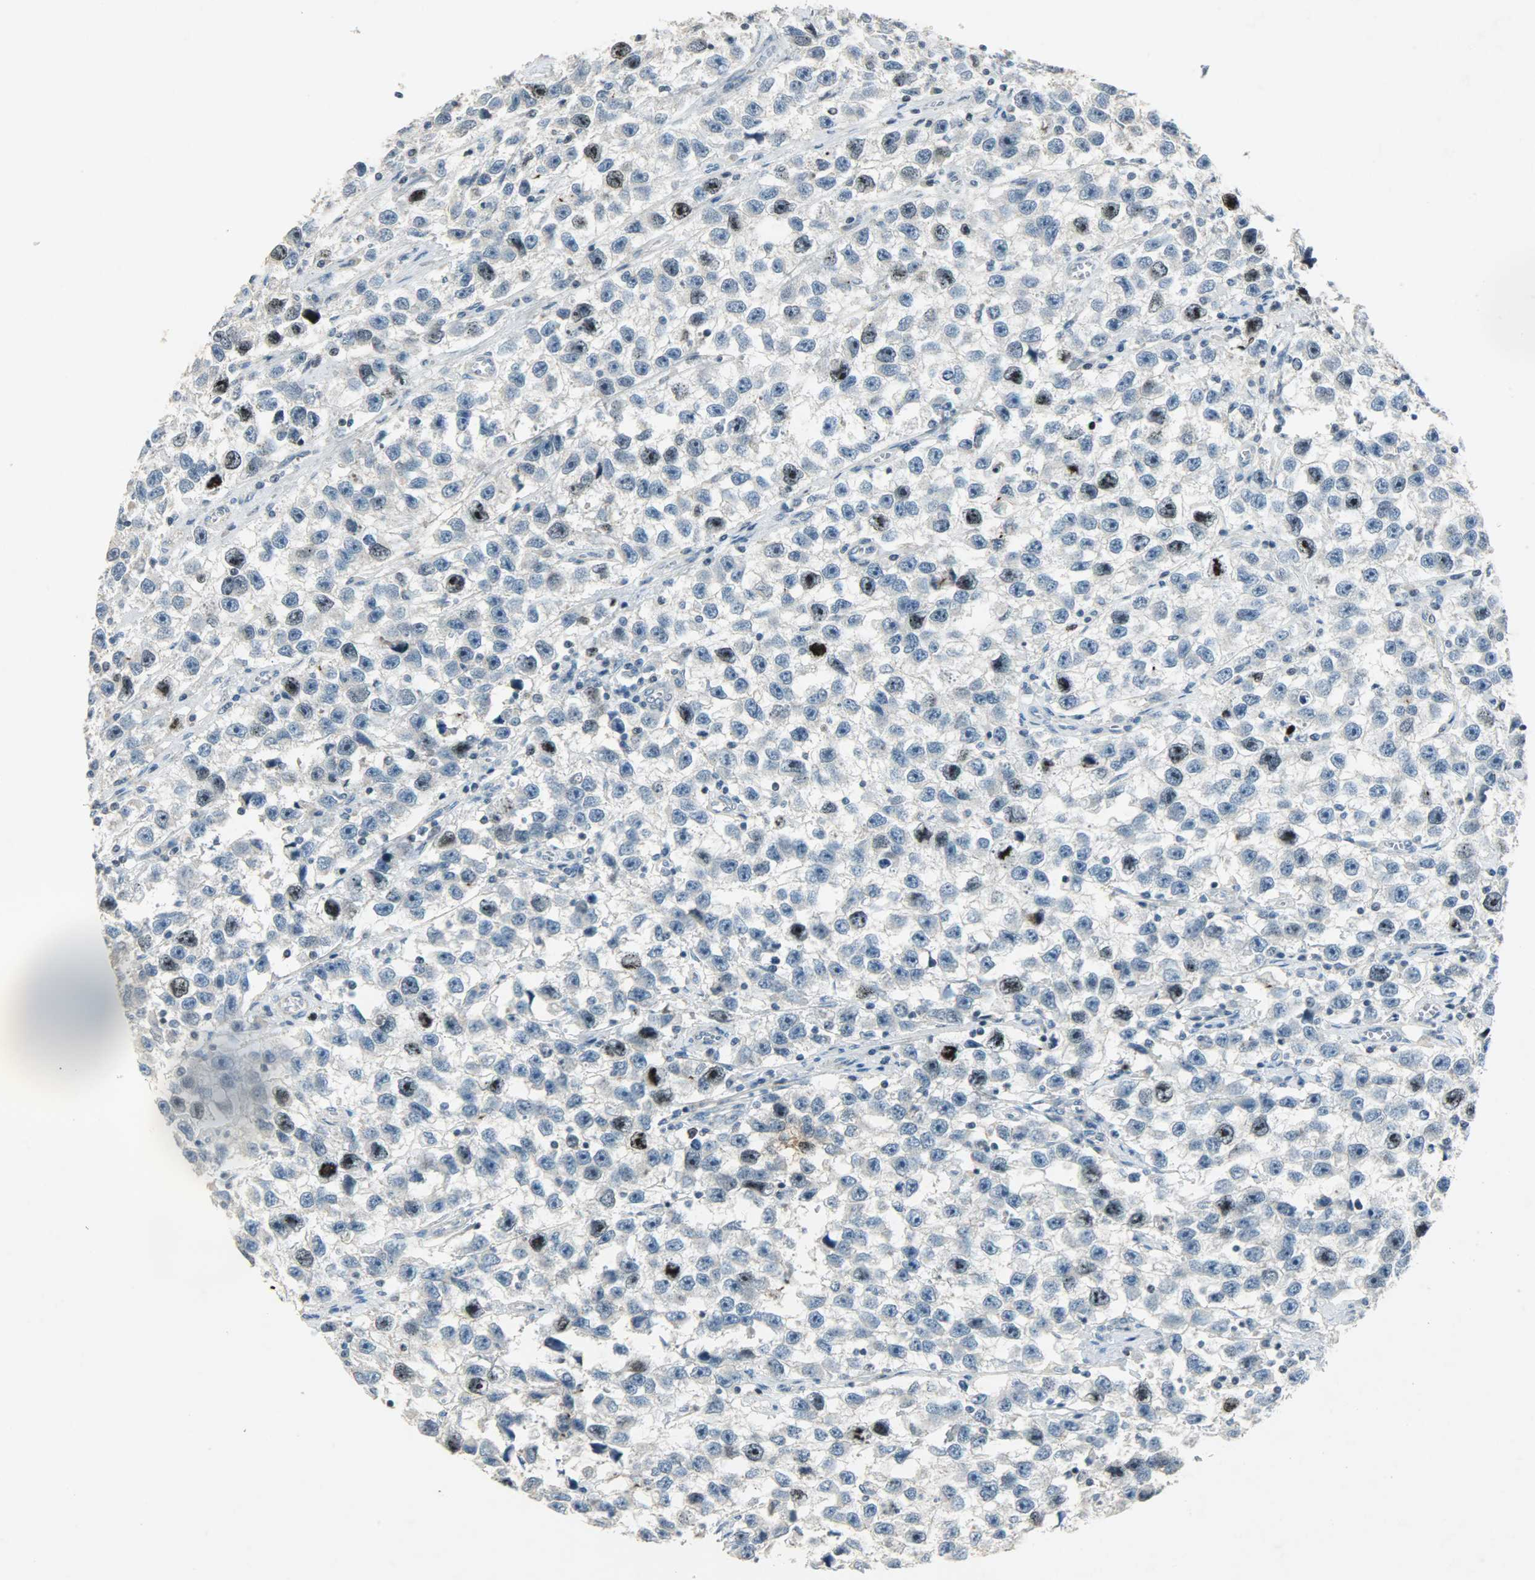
{"staining": {"intensity": "moderate", "quantity": "25%-75%", "location": "nuclear"}, "tissue": "testis cancer", "cell_type": "Tumor cells", "image_type": "cancer", "snomed": [{"axis": "morphology", "description": "Seminoma, NOS"}, {"axis": "topography", "description": "Testis"}], "caption": "Brown immunohistochemical staining in testis seminoma reveals moderate nuclear expression in approximately 25%-75% of tumor cells.", "gene": "AURKB", "patient": {"sex": "male", "age": 33}}